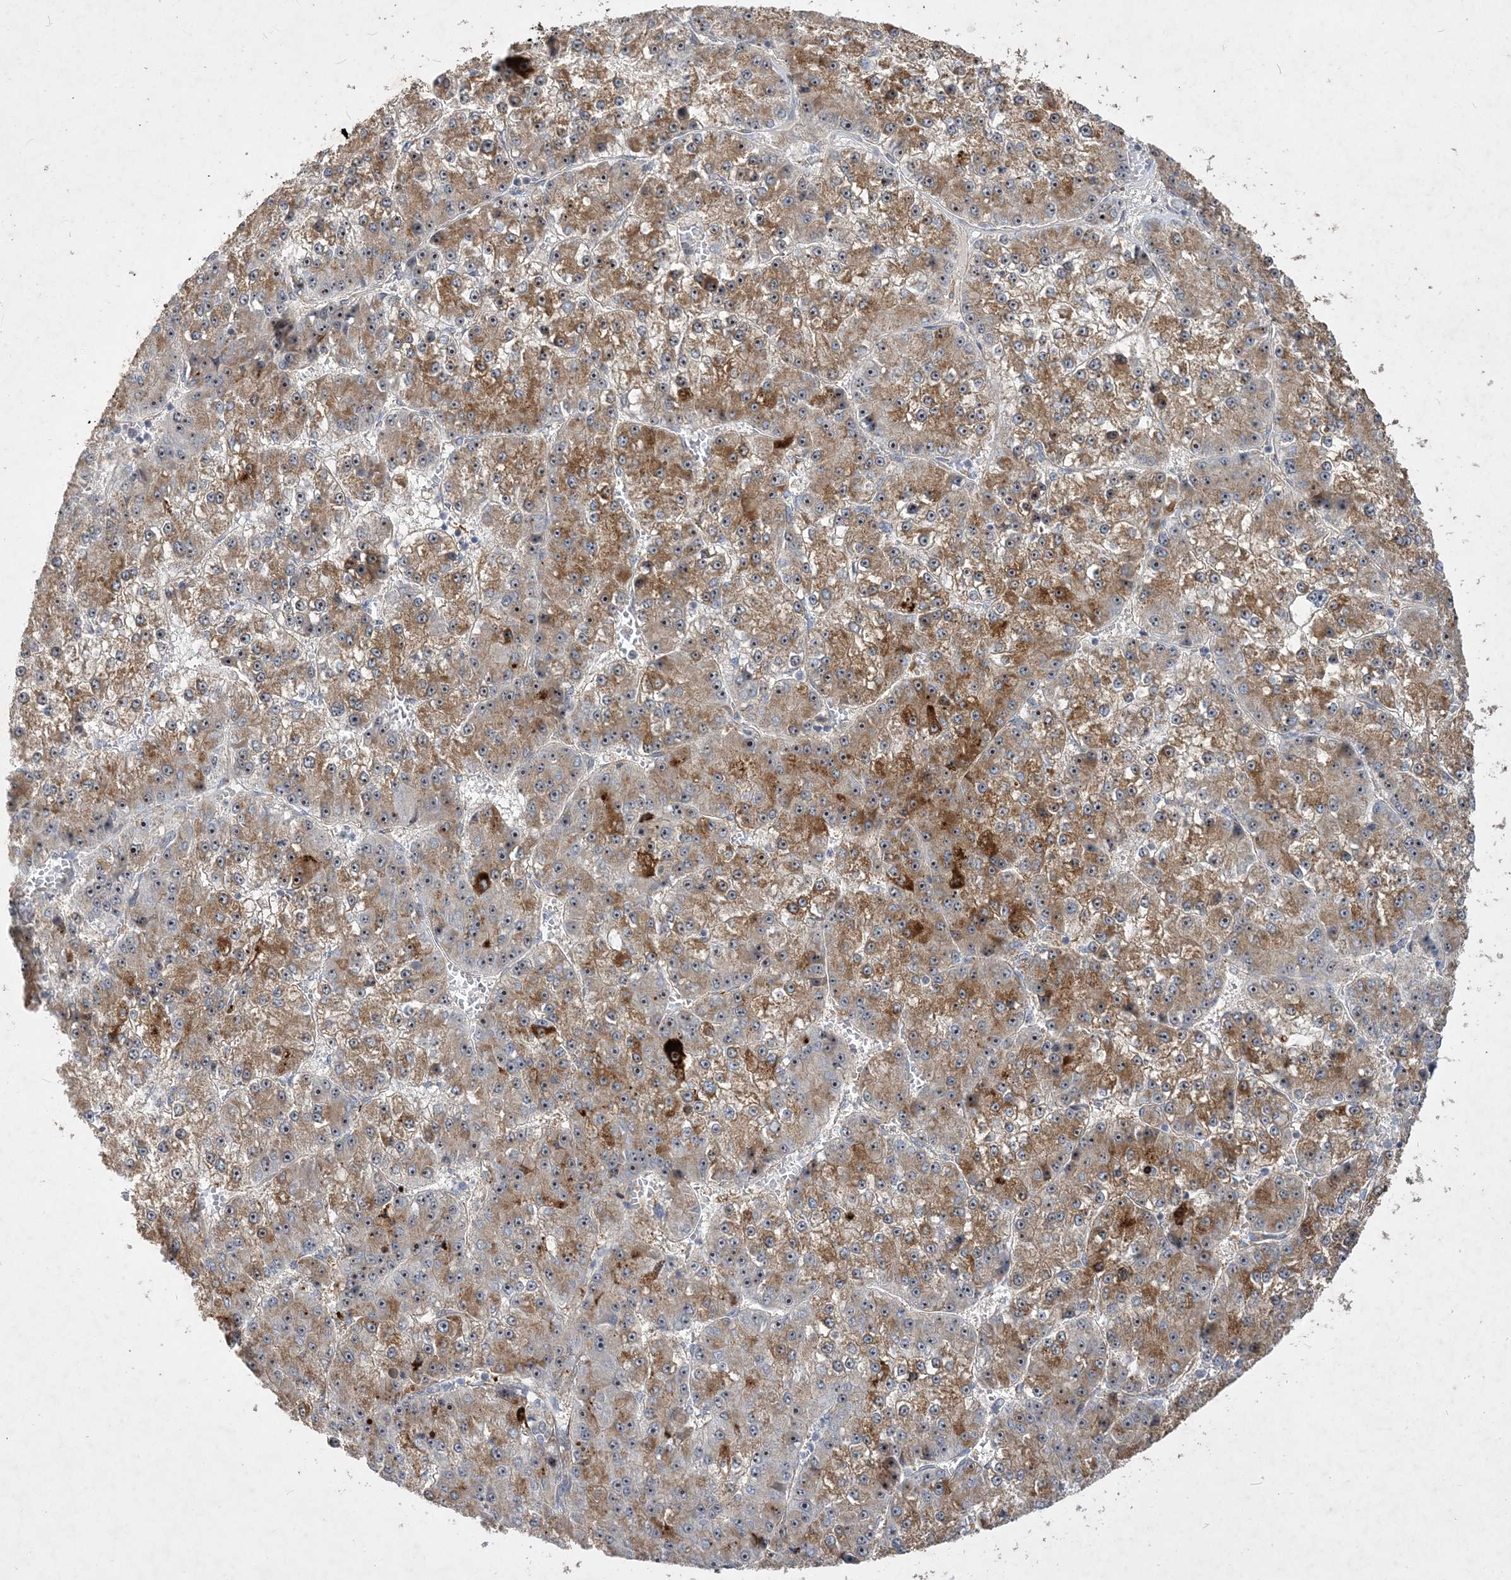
{"staining": {"intensity": "moderate", "quantity": ">75%", "location": "cytoplasmic/membranous,nuclear"}, "tissue": "liver cancer", "cell_type": "Tumor cells", "image_type": "cancer", "snomed": [{"axis": "morphology", "description": "Carcinoma, Hepatocellular, NOS"}, {"axis": "topography", "description": "Liver"}], "caption": "A histopathology image of human liver cancer stained for a protein shows moderate cytoplasmic/membranous and nuclear brown staining in tumor cells.", "gene": "FEZ2", "patient": {"sex": "female", "age": 73}}